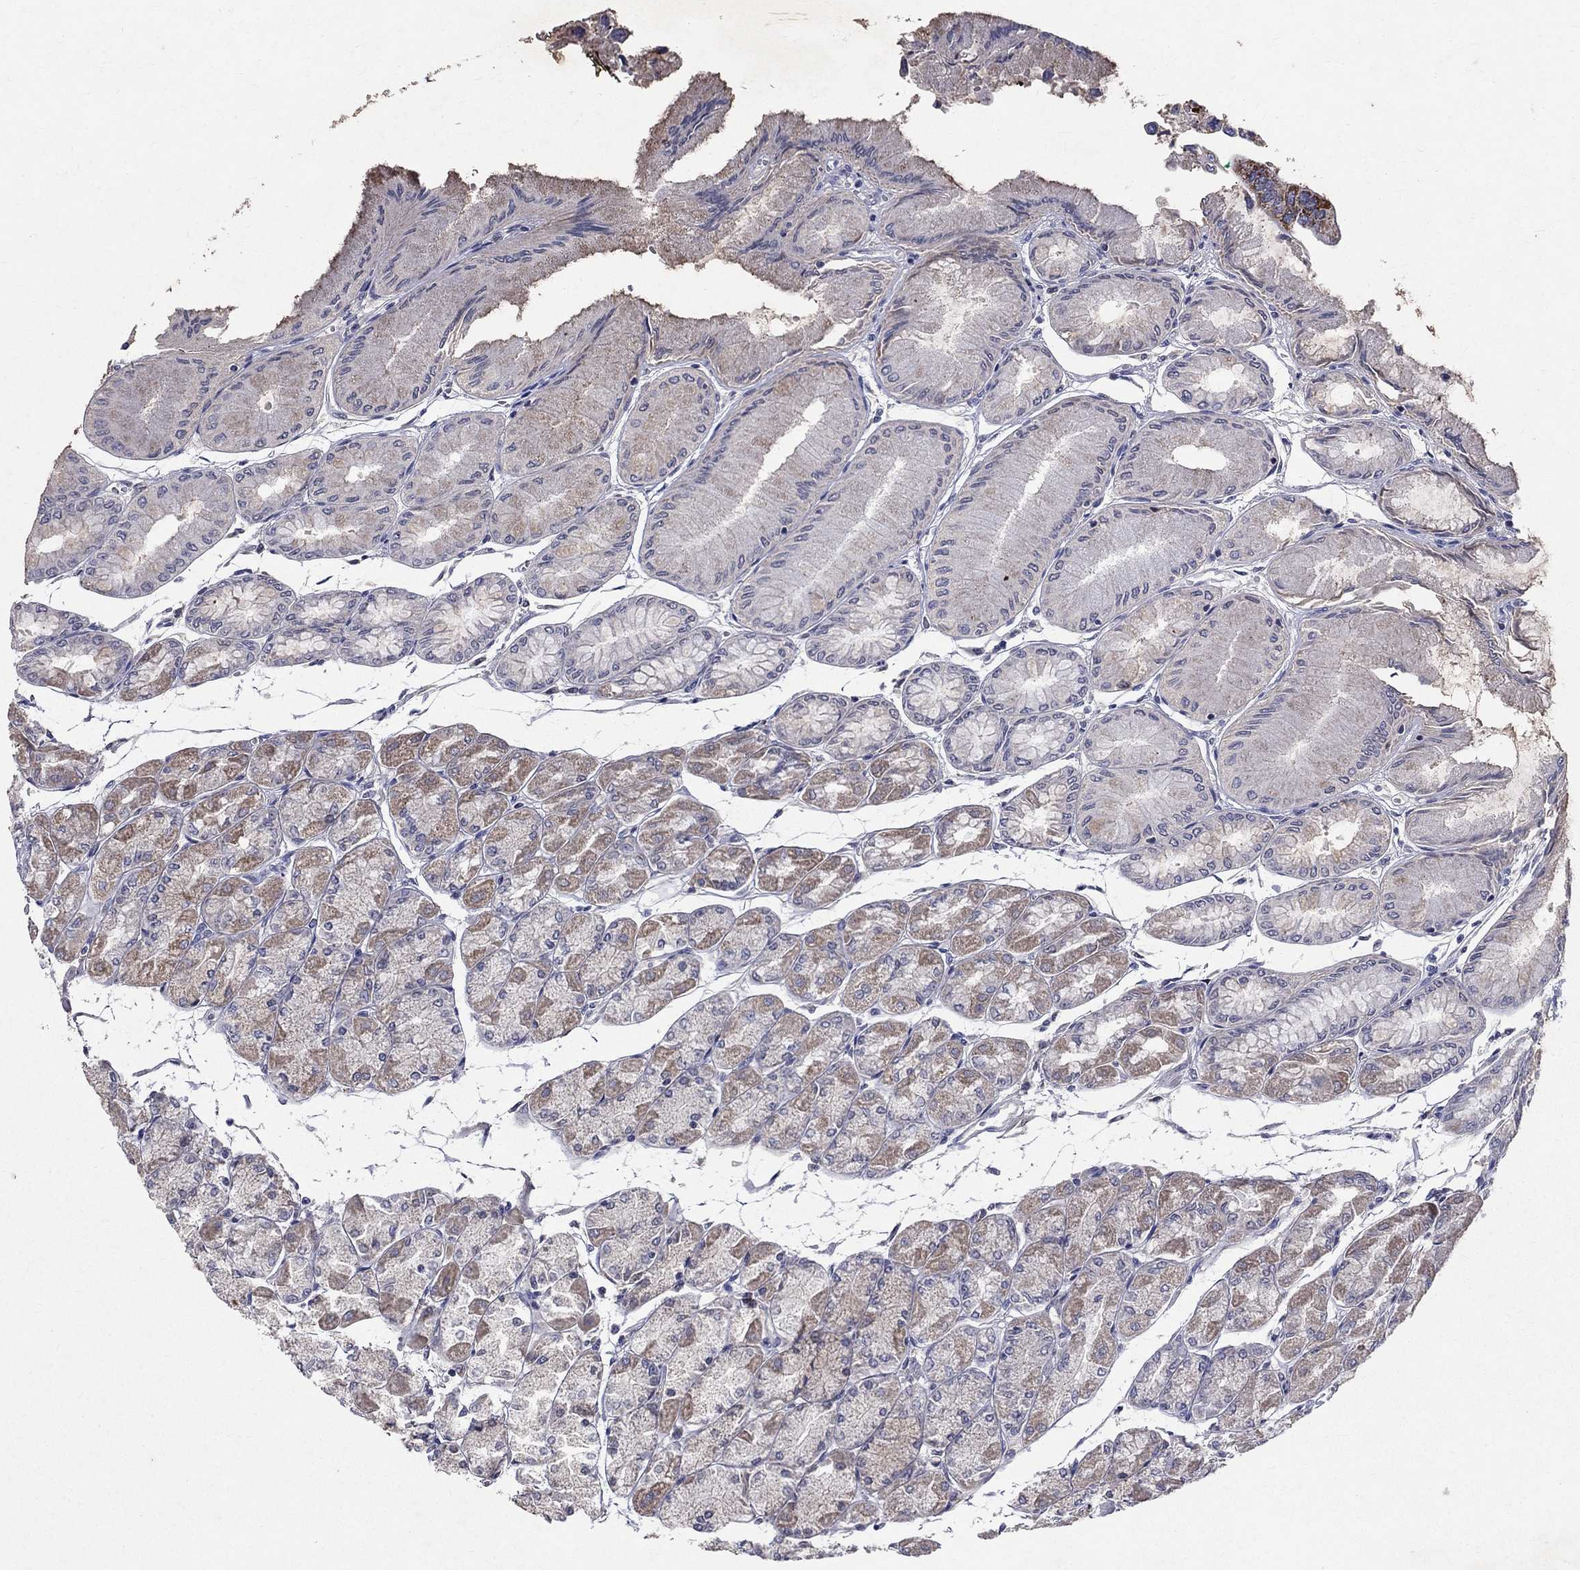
{"staining": {"intensity": "weak", "quantity": "25%-75%", "location": "cytoplasmic/membranous"}, "tissue": "stomach", "cell_type": "Glandular cells", "image_type": "normal", "snomed": [{"axis": "morphology", "description": "Normal tissue, NOS"}, {"axis": "topography", "description": "Stomach, upper"}], "caption": "An image of stomach stained for a protein shows weak cytoplasmic/membranous brown staining in glandular cells.", "gene": "SLC4A10", "patient": {"sex": "male", "age": 60}}